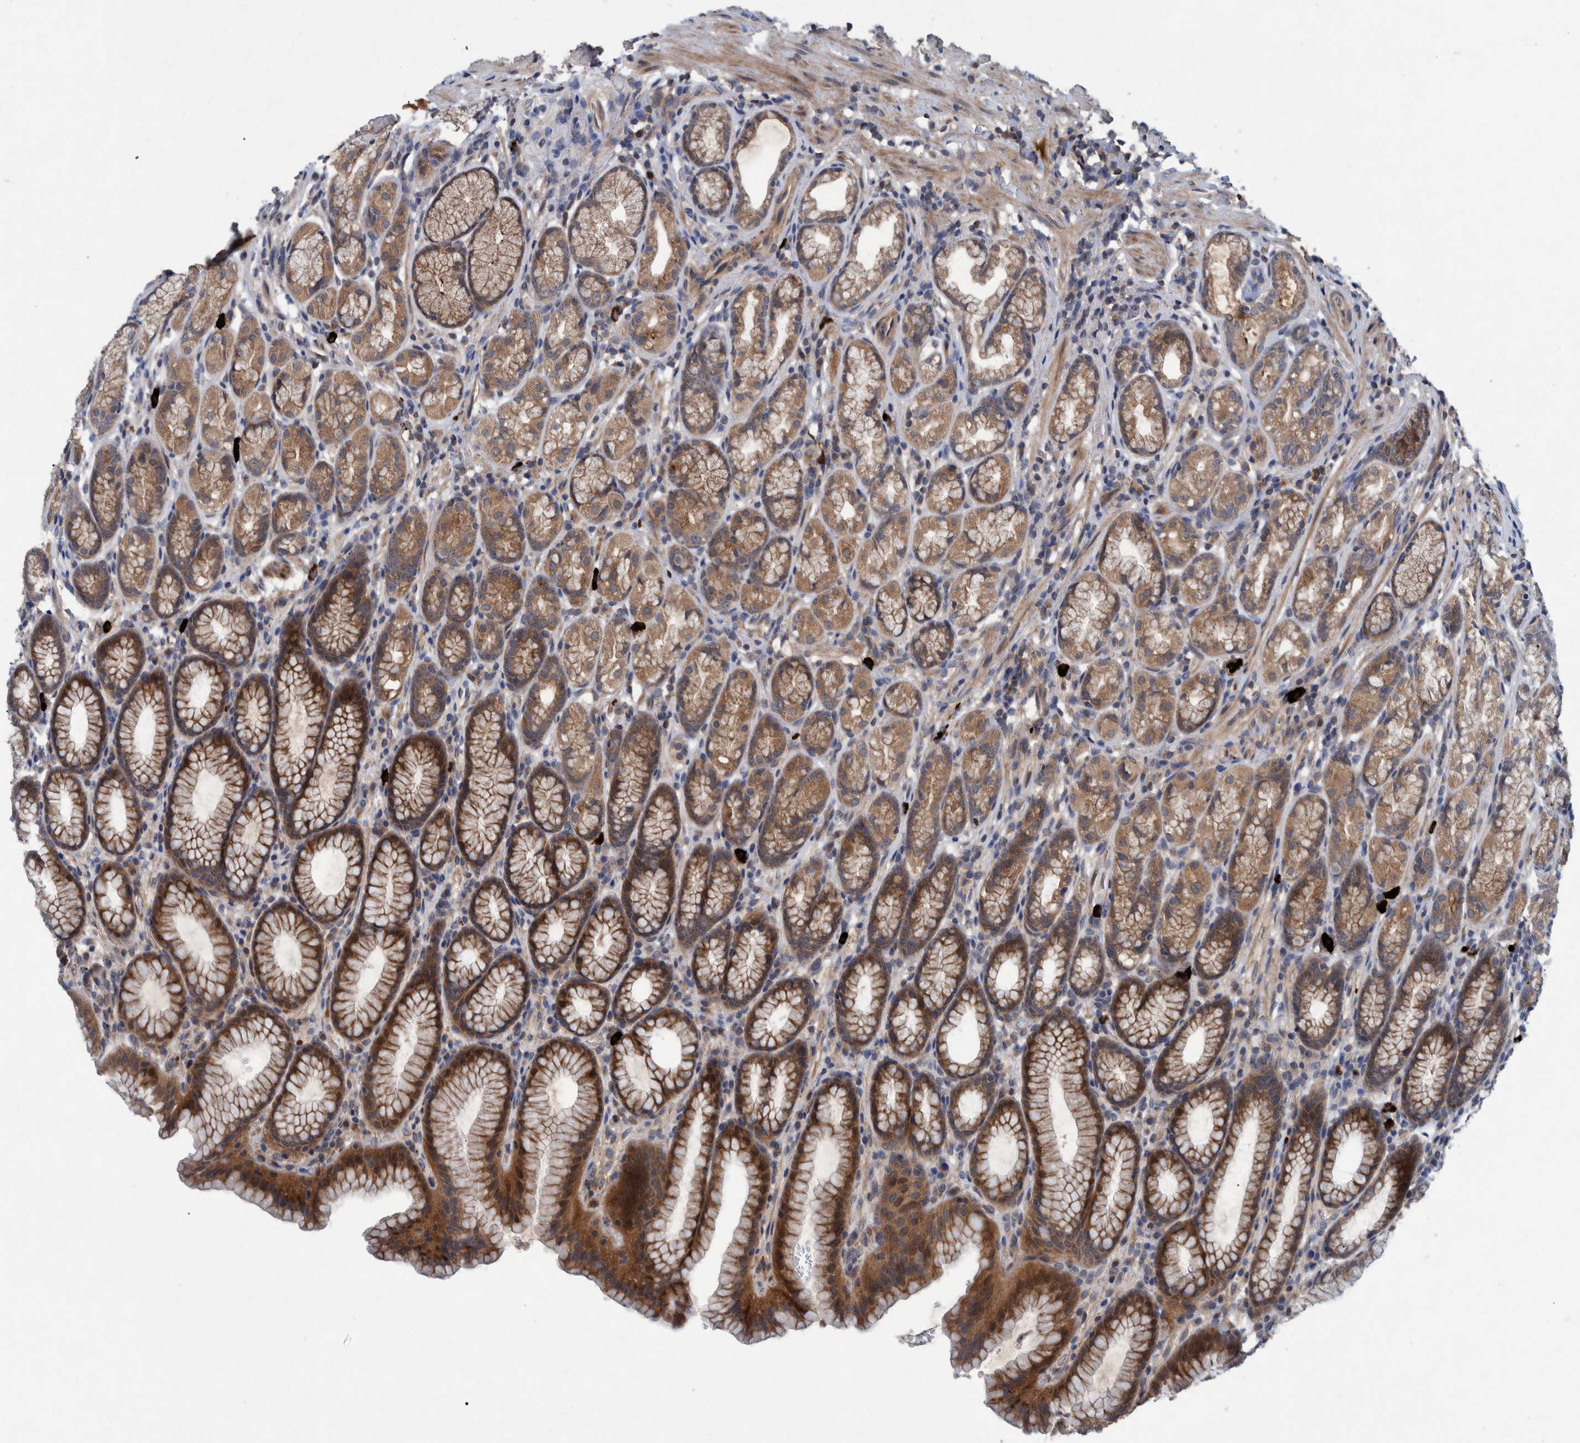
{"staining": {"intensity": "moderate", "quantity": ">75%", "location": "cytoplasmic/membranous,nuclear"}, "tissue": "stomach", "cell_type": "Glandular cells", "image_type": "normal", "snomed": [{"axis": "morphology", "description": "Normal tissue, NOS"}, {"axis": "topography", "description": "Stomach"}], "caption": "A high-resolution image shows immunohistochemistry staining of benign stomach, which shows moderate cytoplasmic/membranous,nuclear positivity in approximately >75% of glandular cells.", "gene": "ITIH3", "patient": {"sex": "male", "age": 42}}